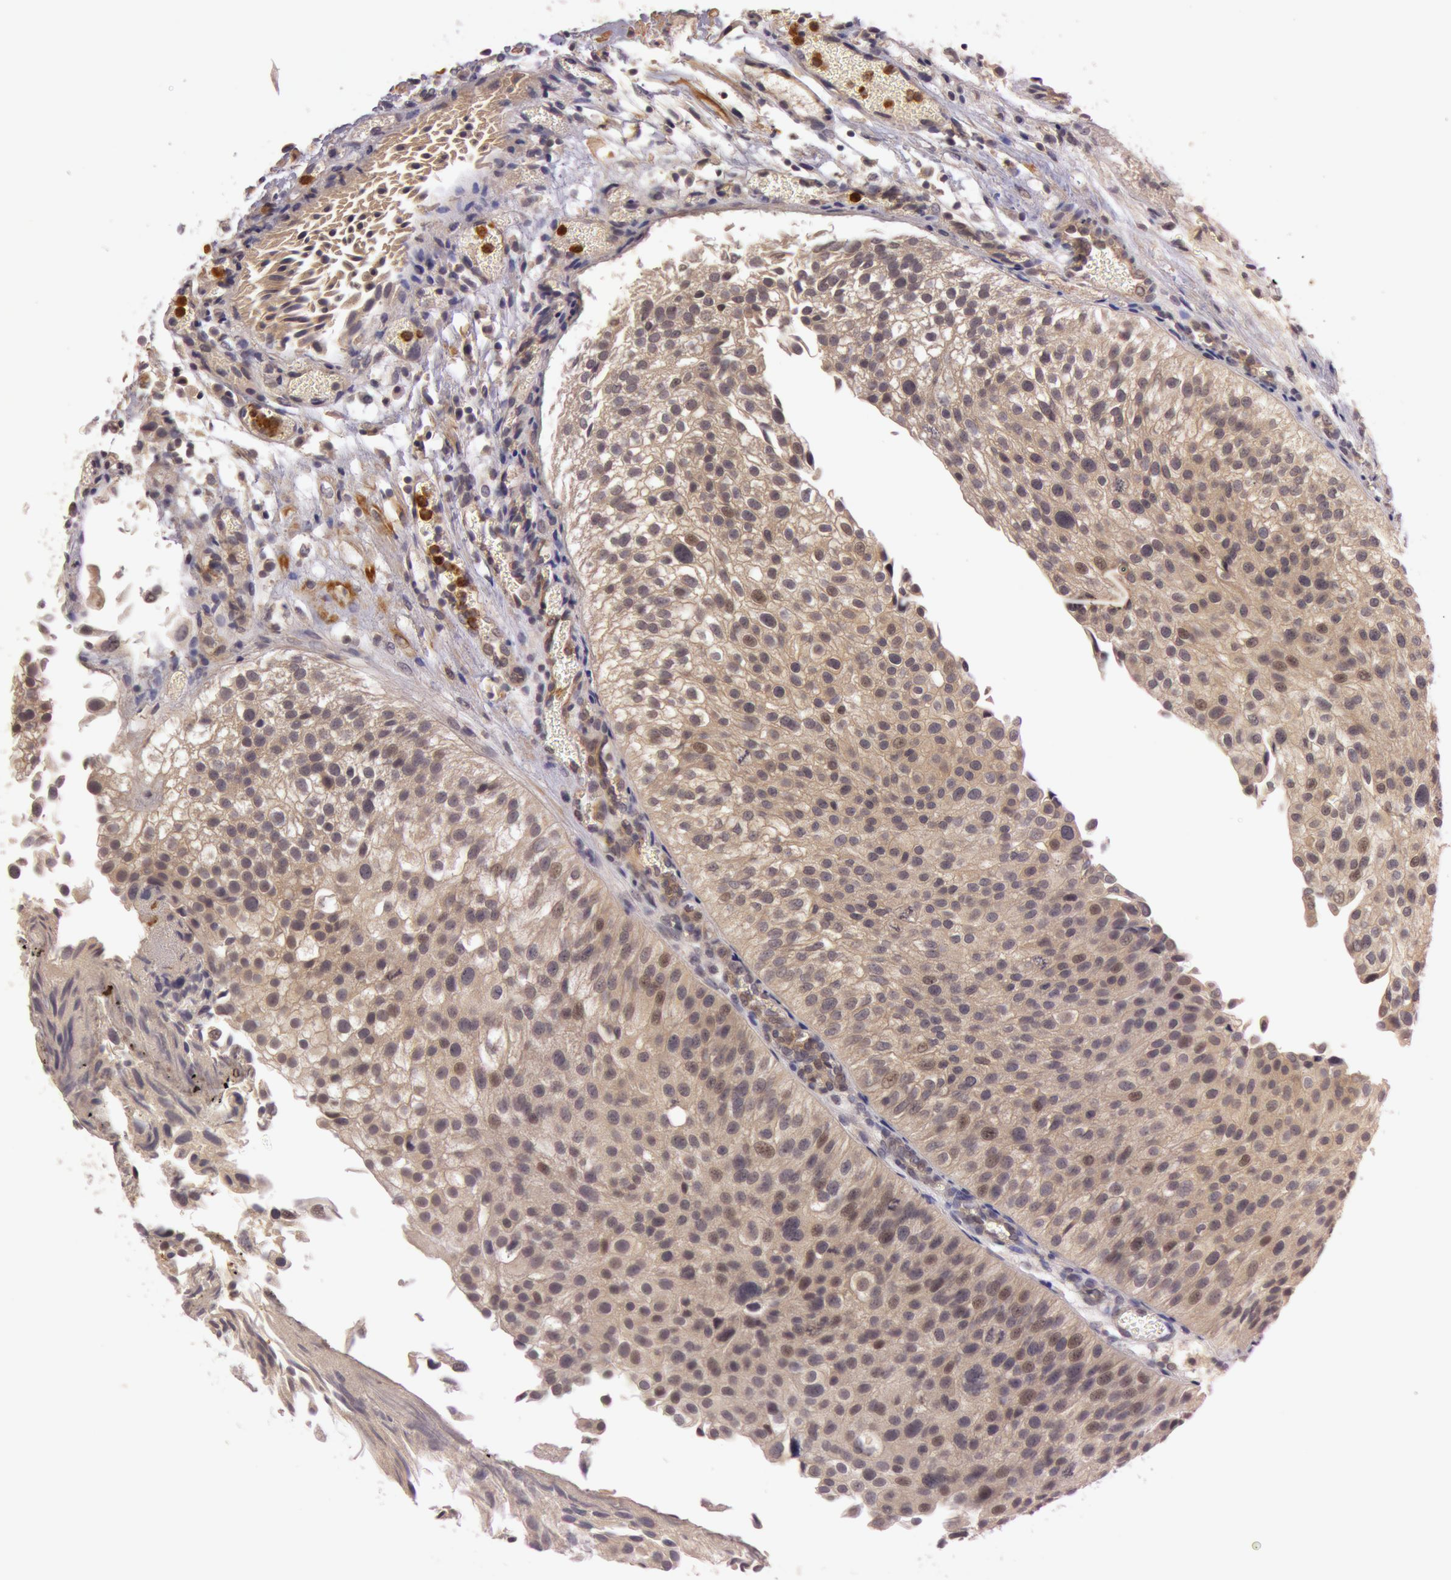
{"staining": {"intensity": "moderate", "quantity": ">75%", "location": "cytoplasmic/membranous"}, "tissue": "urothelial cancer", "cell_type": "Tumor cells", "image_type": "cancer", "snomed": [{"axis": "morphology", "description": "Urothelial carcinoma, Low grade"}, {"axis": "topography", "description": "Urinary bladder"}], "caption": "This micrograph reveals IHC staining of human urothelial cancer, with medium moderate cytoplasmic/membranous expression in about >75% of tumor cells.", "gene": "ATG2B", "patient": {"sex": "female", "age": 89}}